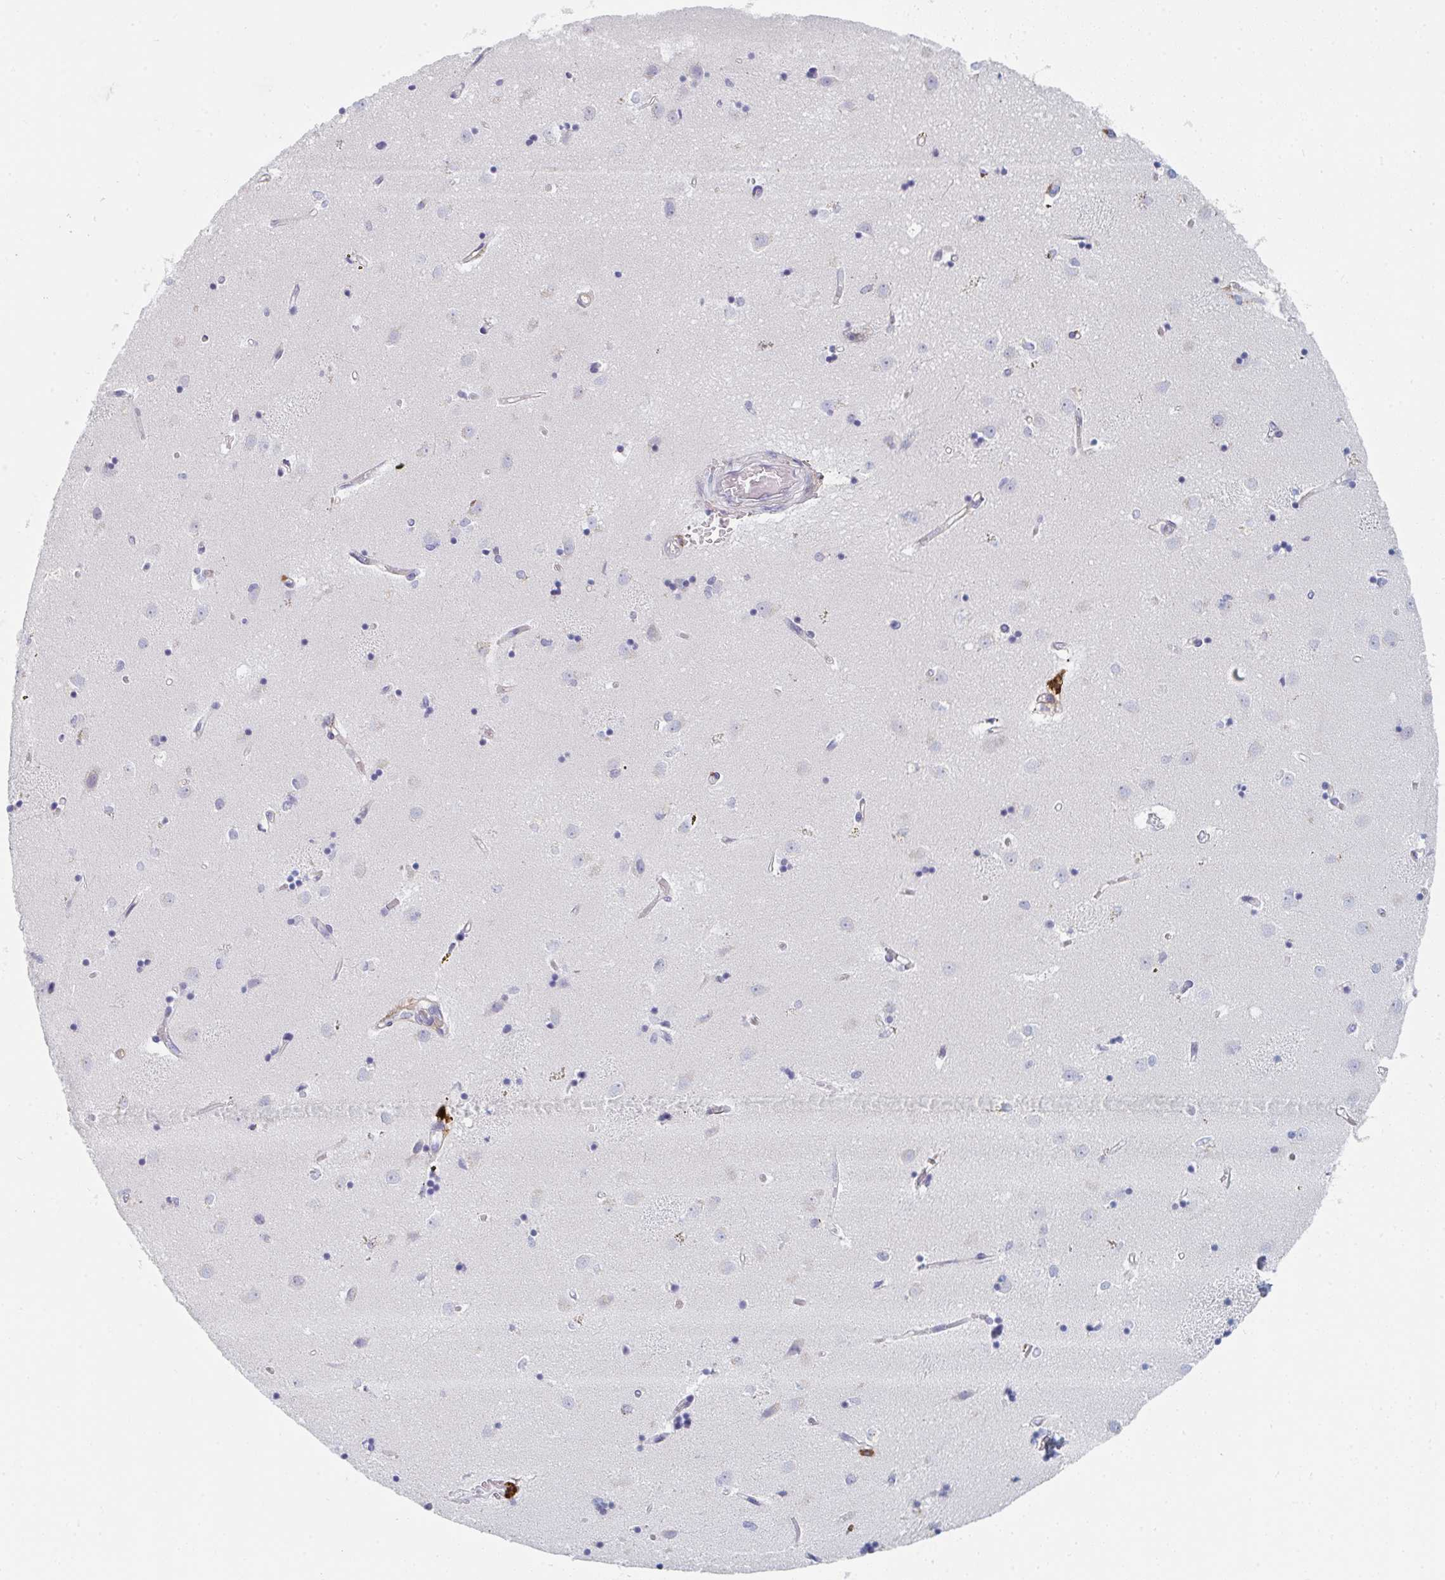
{"staining": {"intensity": "negative", "quantity": "none", "location": "none"}, "tissue": "caudate", "cell_type": "Glial cells", "image_type": "normal", "snomed": [{"axis": "morphology", "description": "Normal tissue, NOS"}, {"axis": "topography", "description": "Lateral ventricle wall"}], "caption": "Immunohistochemistry (IHC) of unremarkable human caudate reveals no expression in glial cells. Nuclei are stained in blue.", "gene": "DAB2", "patient": {"sex": "male", "age": 54}}